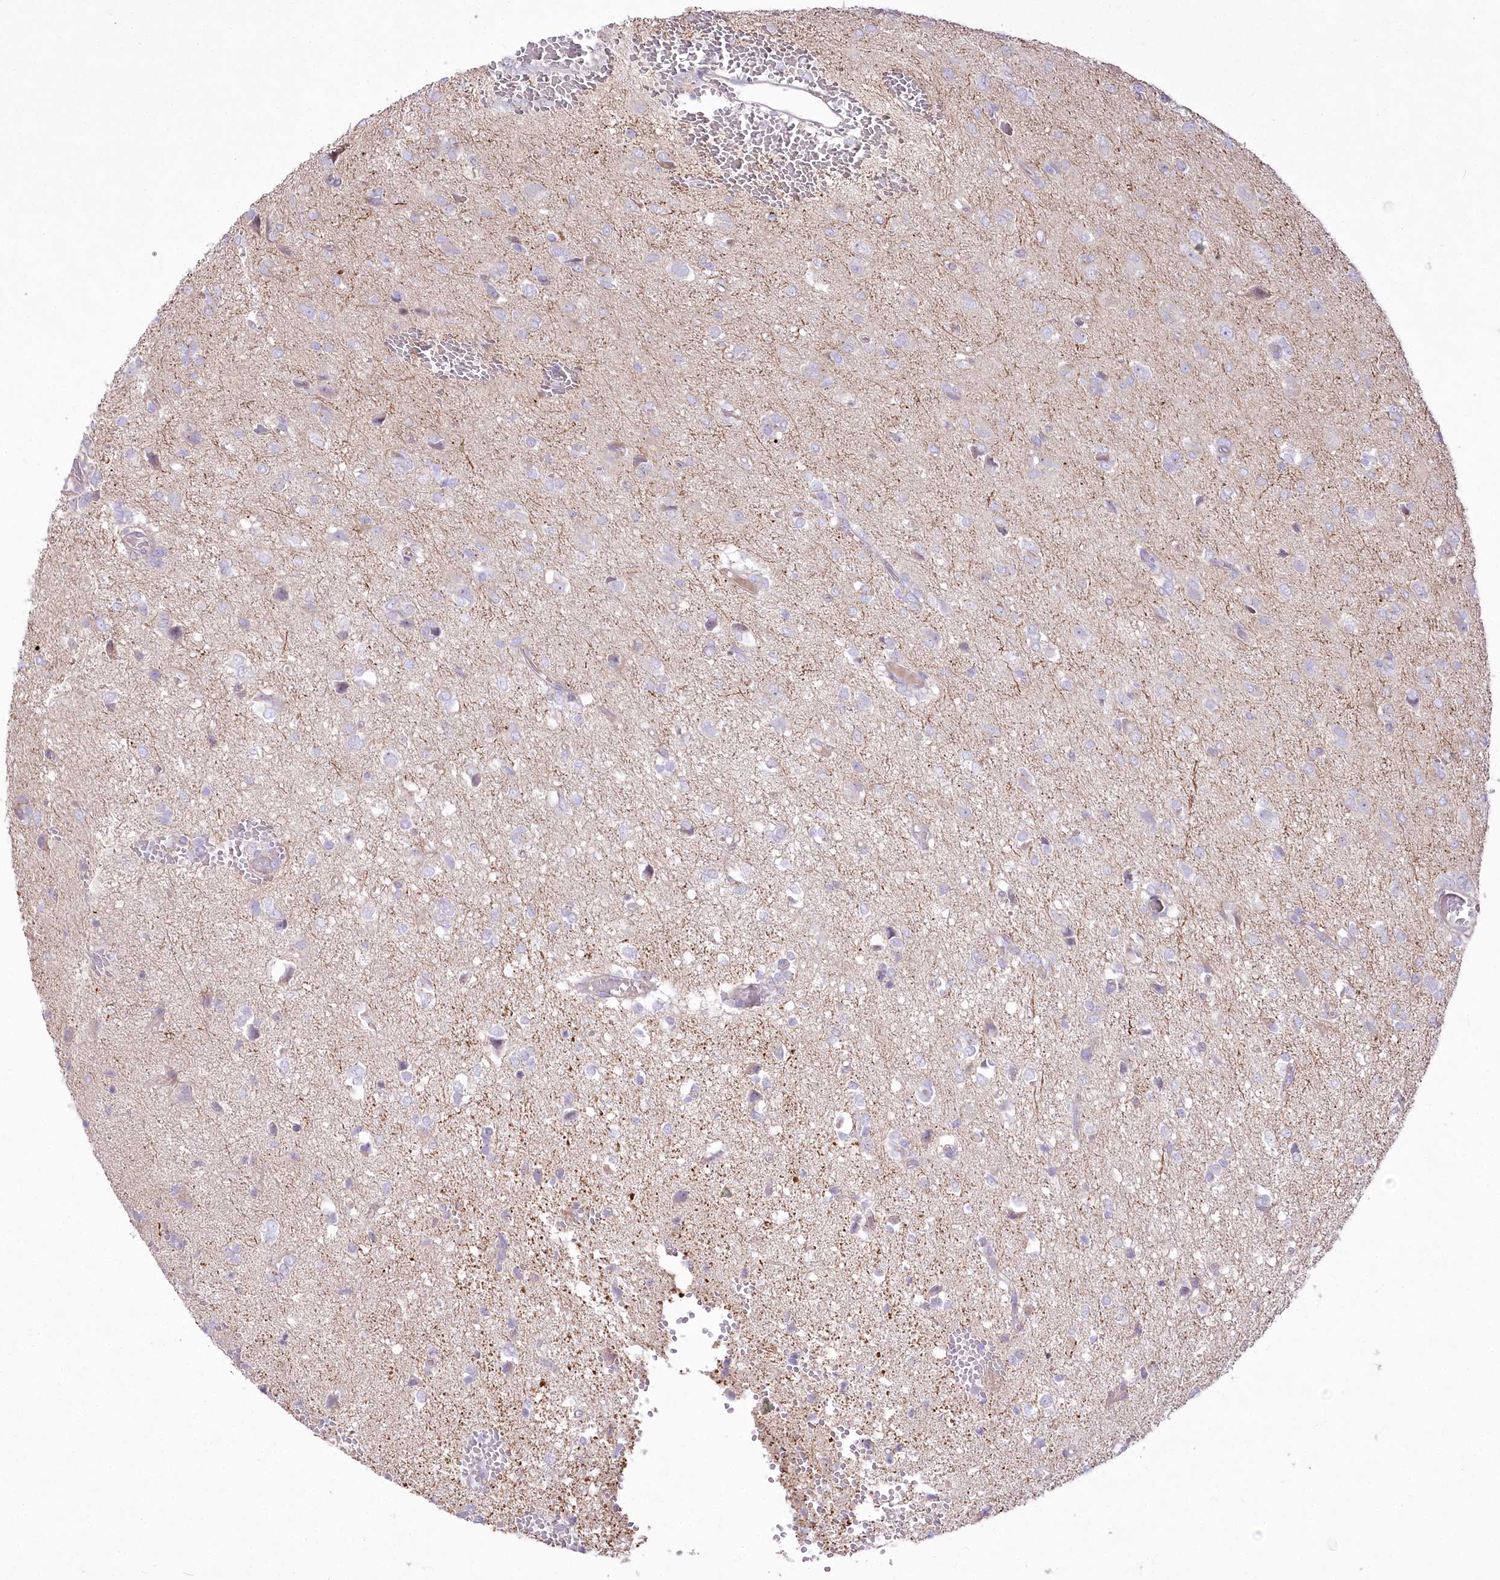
{"staining": {"intensity": "negative", "quantity": "none", "location": "none"}, "tissue": "glioma", "cell_type": "Tumor cells", "image_type": "cancer", "snomed": [{"axis": "morphology", "description": "Glioma, malignant, High grade"}, {"axis": "topography", "description": "Brain"}], "caption": "Photomicrograph shows no significant protein positivity in tumor cells of malignant glioma (high-grade).", "gene": "CEP164", "patient": {"sex": "female", "age": 59}}